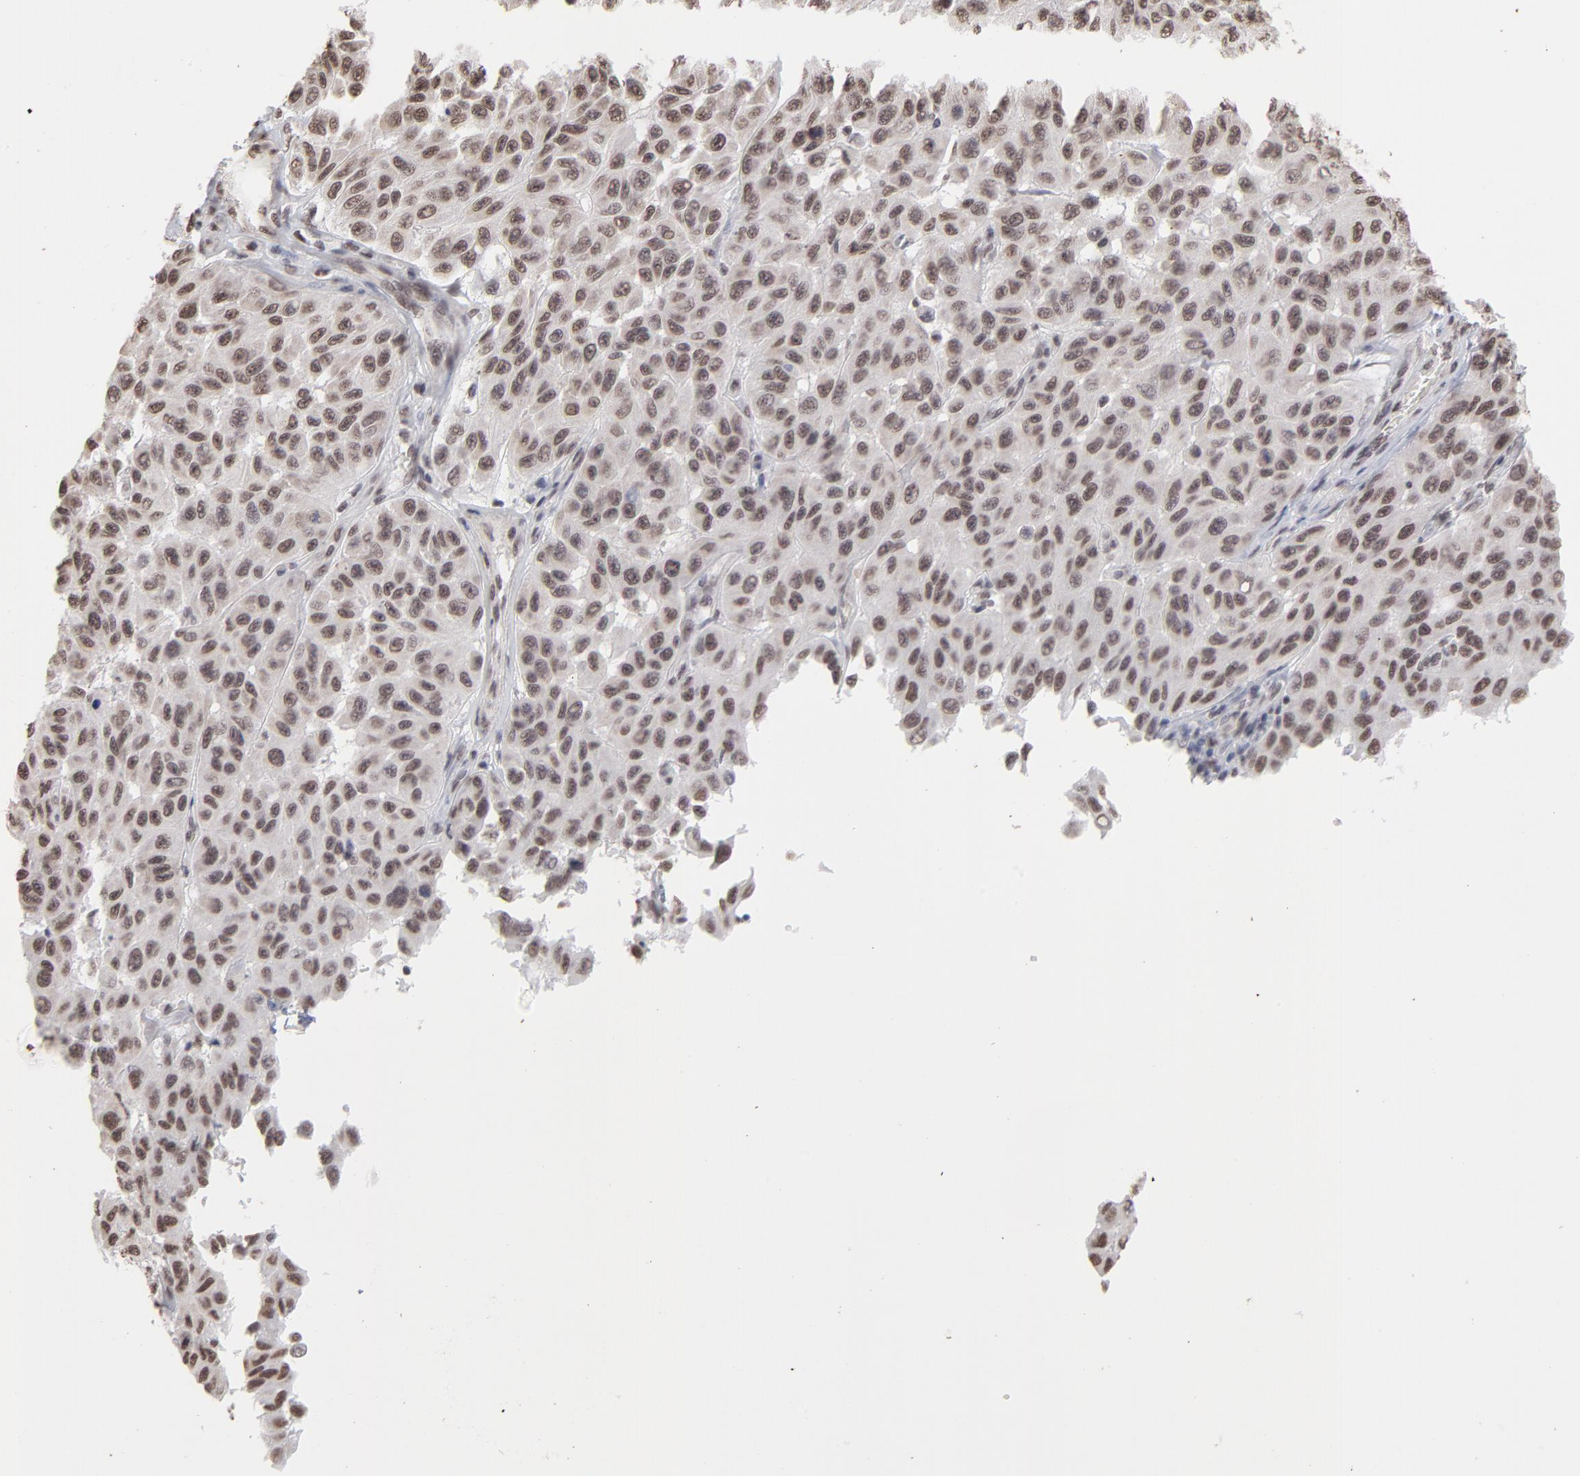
{"staining": {"intensity": "strong", "quantity": "25%-75%", "location": "nuclear"}, "tissue": "melanoma", "cell_type": "Tumor cells", "image_type": "cancer", "snomed": [{"axis": "morphology", "description": "Malignant melanoma, NOS"}, {"axis": "topography", "description": "Skin"}], "caption": "This is a histology image of immunohistochemistry (IHC) staining of malignant melanoma, which shows strong positivity in the nuclear of tumor cells.", "gene": "ZNF3", "patient": {"sex": "male", "age": 30}}